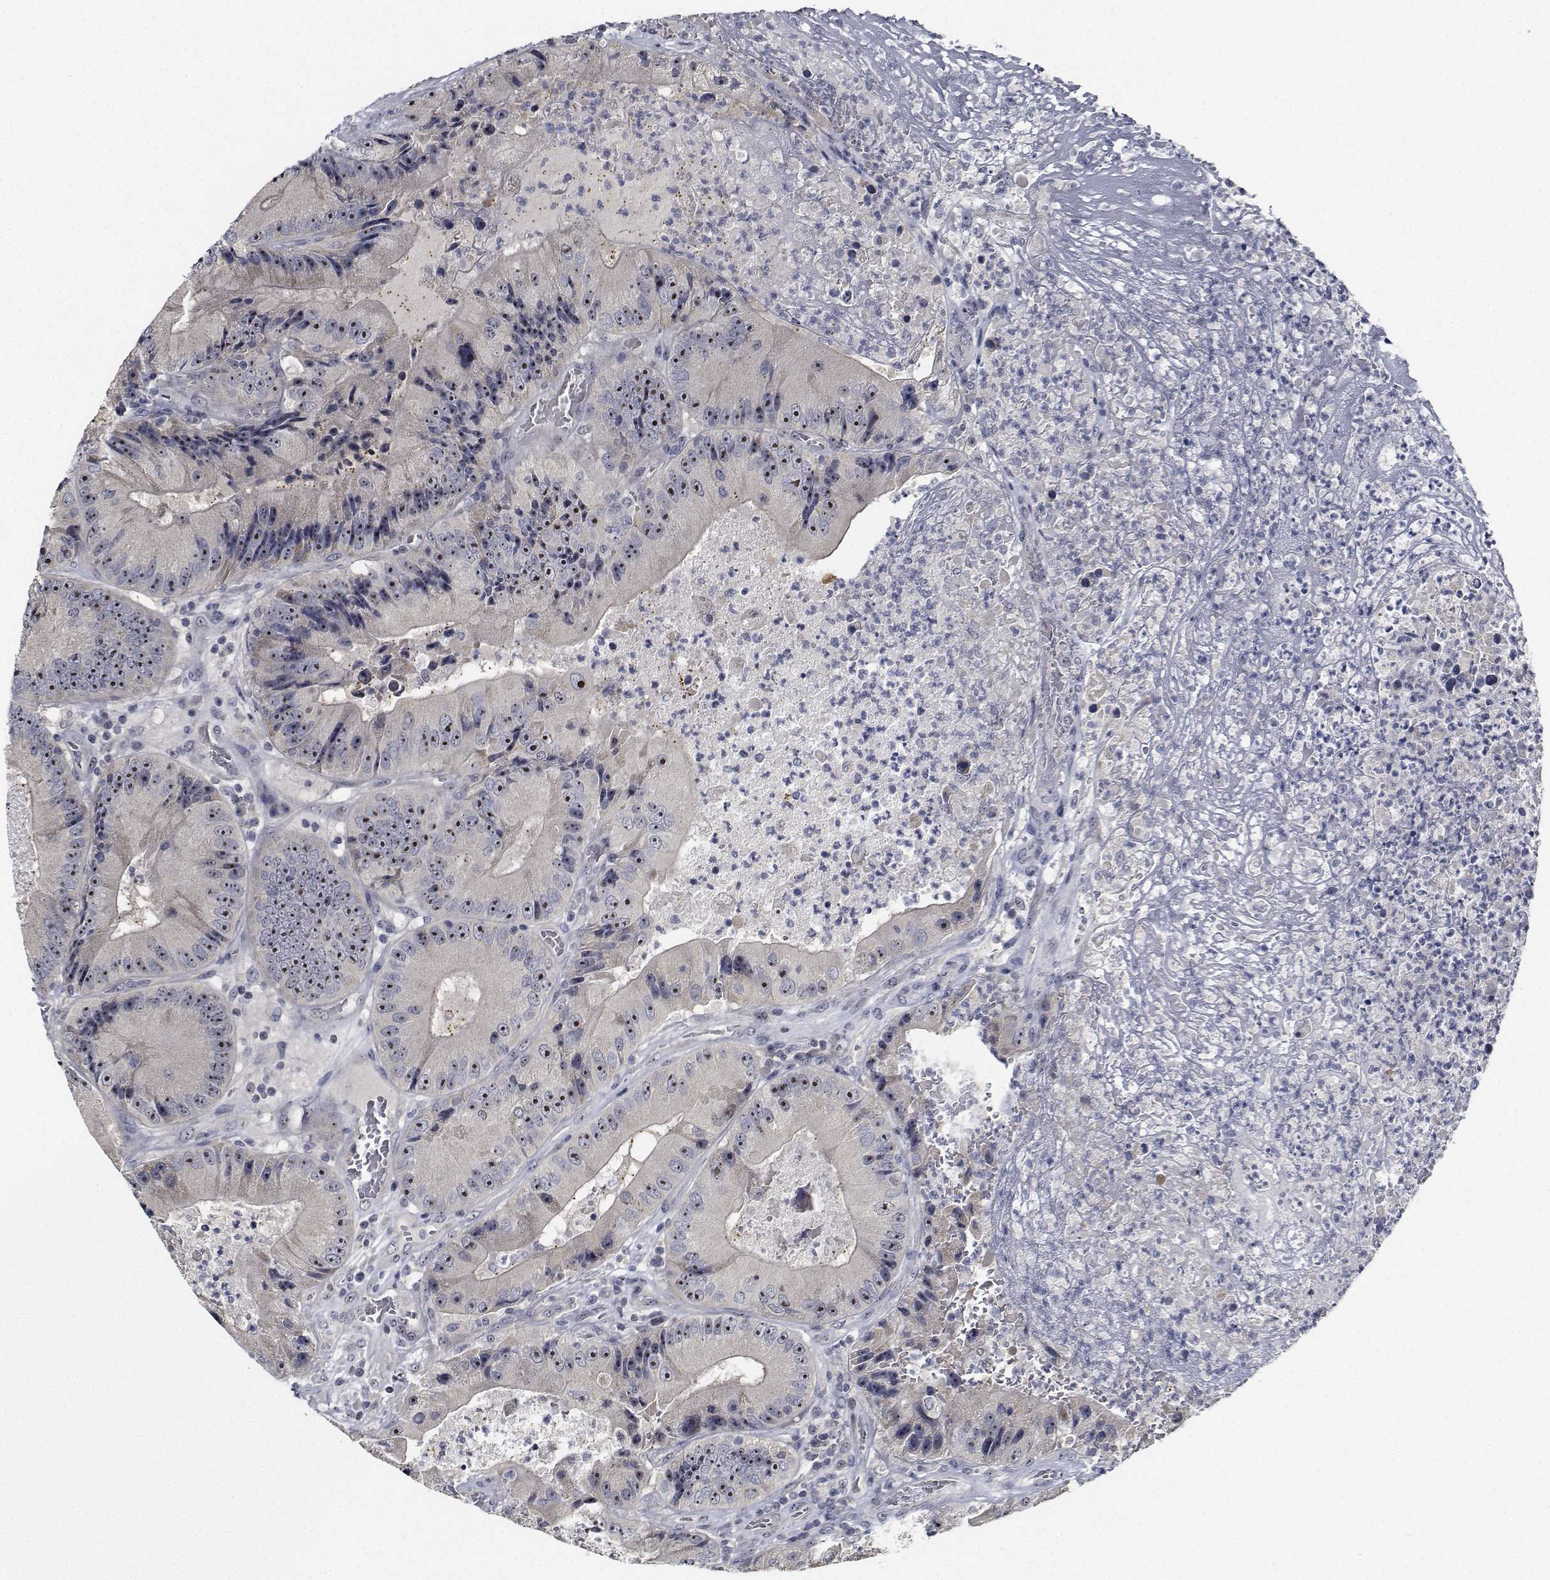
{"staining": {"intensity": "strong", "quantity": ">75%", "location": "nuclear"}, "tissue": "colorectal cancer", "cell_type": "Tumor cells", "image_type": "cancer", "snomed": [{"axis": "morphology", "description": "Adenocarcinoma, NOS"}, {"axis": "topography", "description": "Colon"}], "caption": "Immunohistochemistry (IHC) histopathology image of colorectal adenocarcinoma stained for a protein (brown), which displays high levels of strong nuclear positivity in approximately >75% of tumor cells.", "gene": "NVL", "patient": {"sex": "female", "age": 86}}